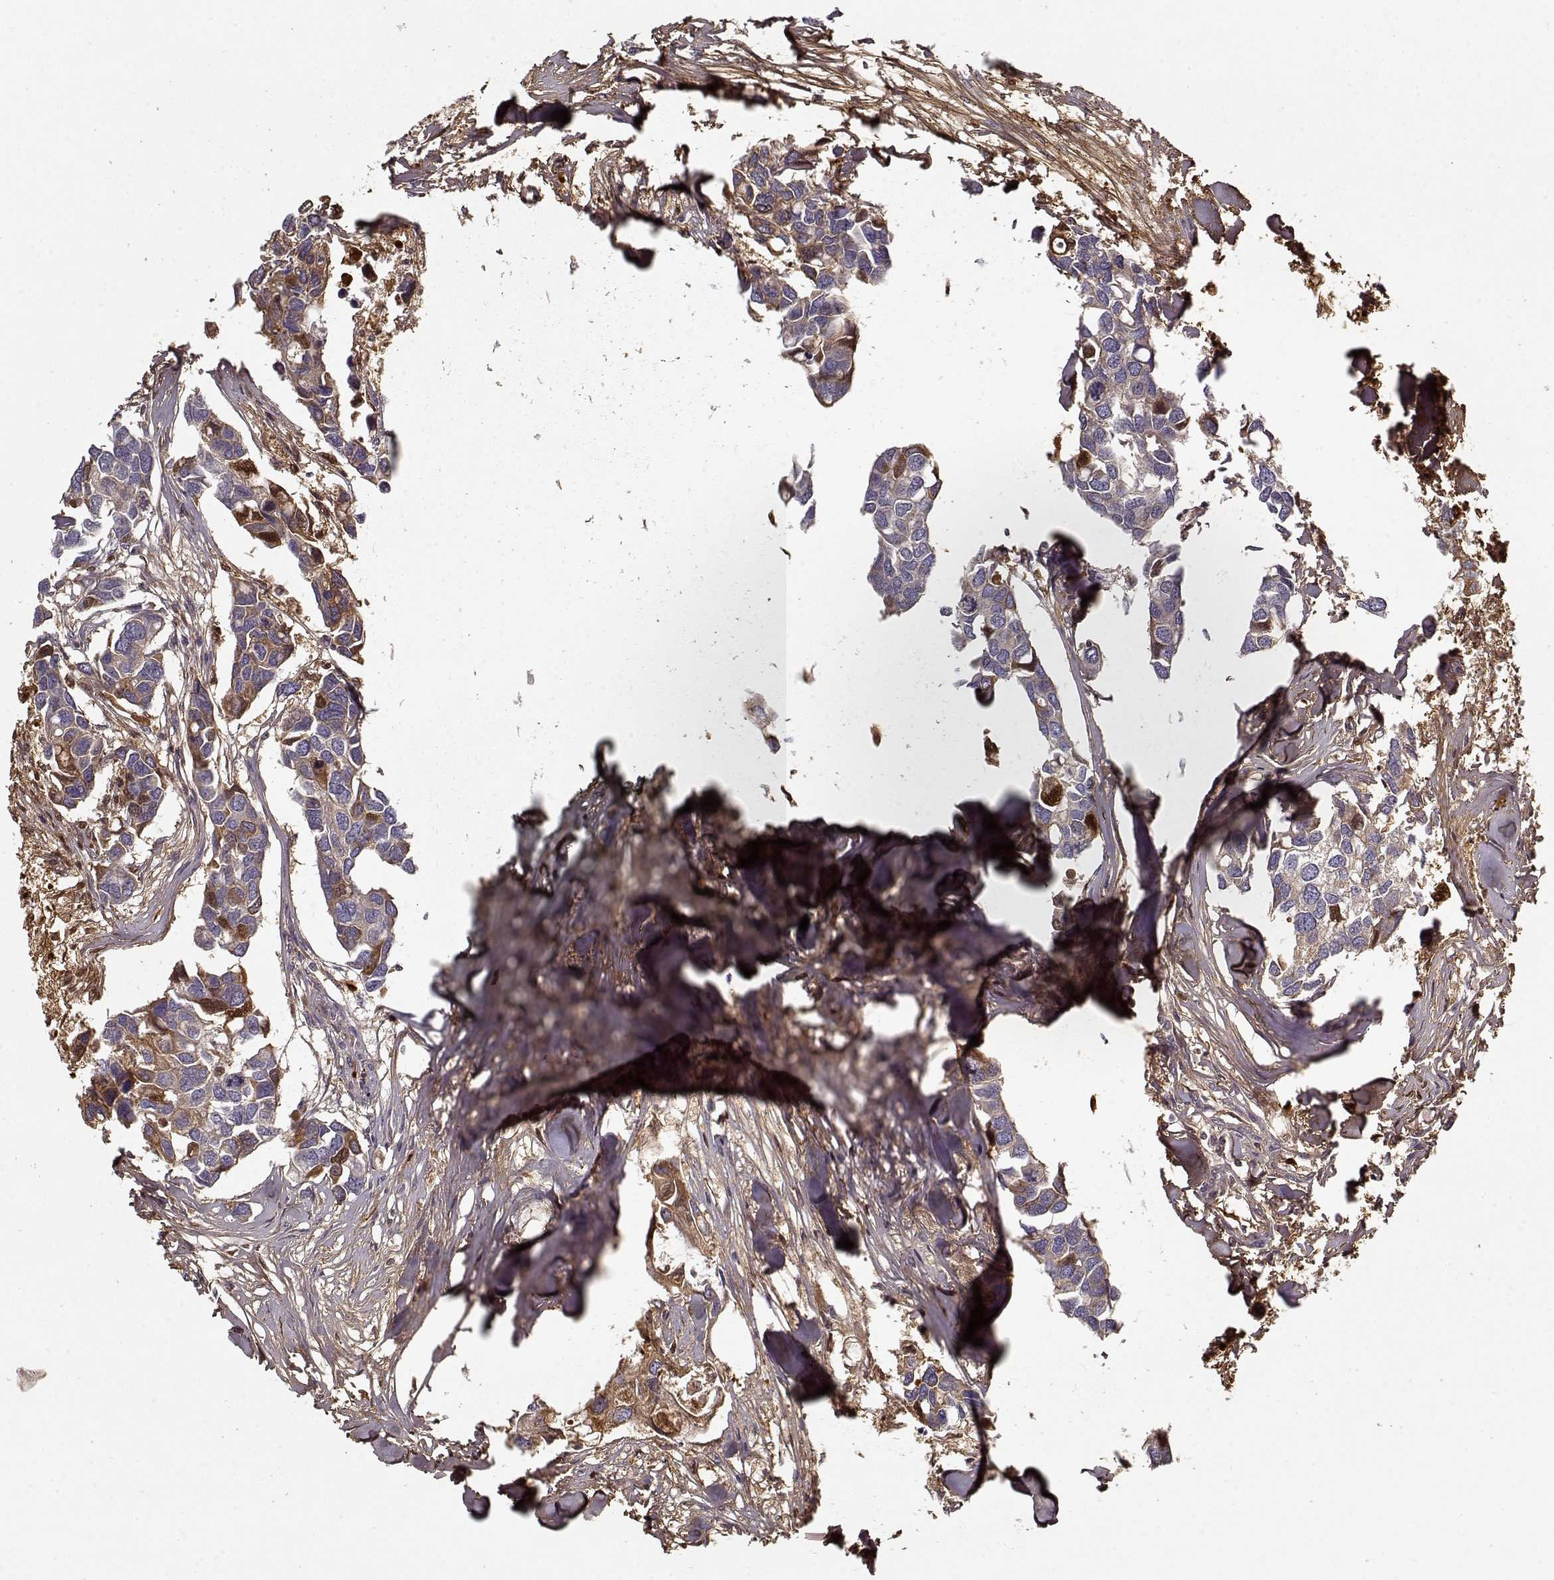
{"staining": {"intensity": "moderate", "quantity": ">75%", "location": "cytoplasmic/membranous"}, "tissue": "breast cancer", "cell_type": "Tumor cells", "image_type": "cancer", "snomed": [{"axis": "morphology", "description": "Duct carcinoma"}, {"axis": "topography", "description": "Breast"}], "caption": "A medium amount of moderate cytoplasmic/membranous positivity is seen in about >75% of tumor cells in breast cancer (infiltrating ductal carcinoma) tissue.", "gene": "LUM", "patient": {"sex": "female", "age": 83}}